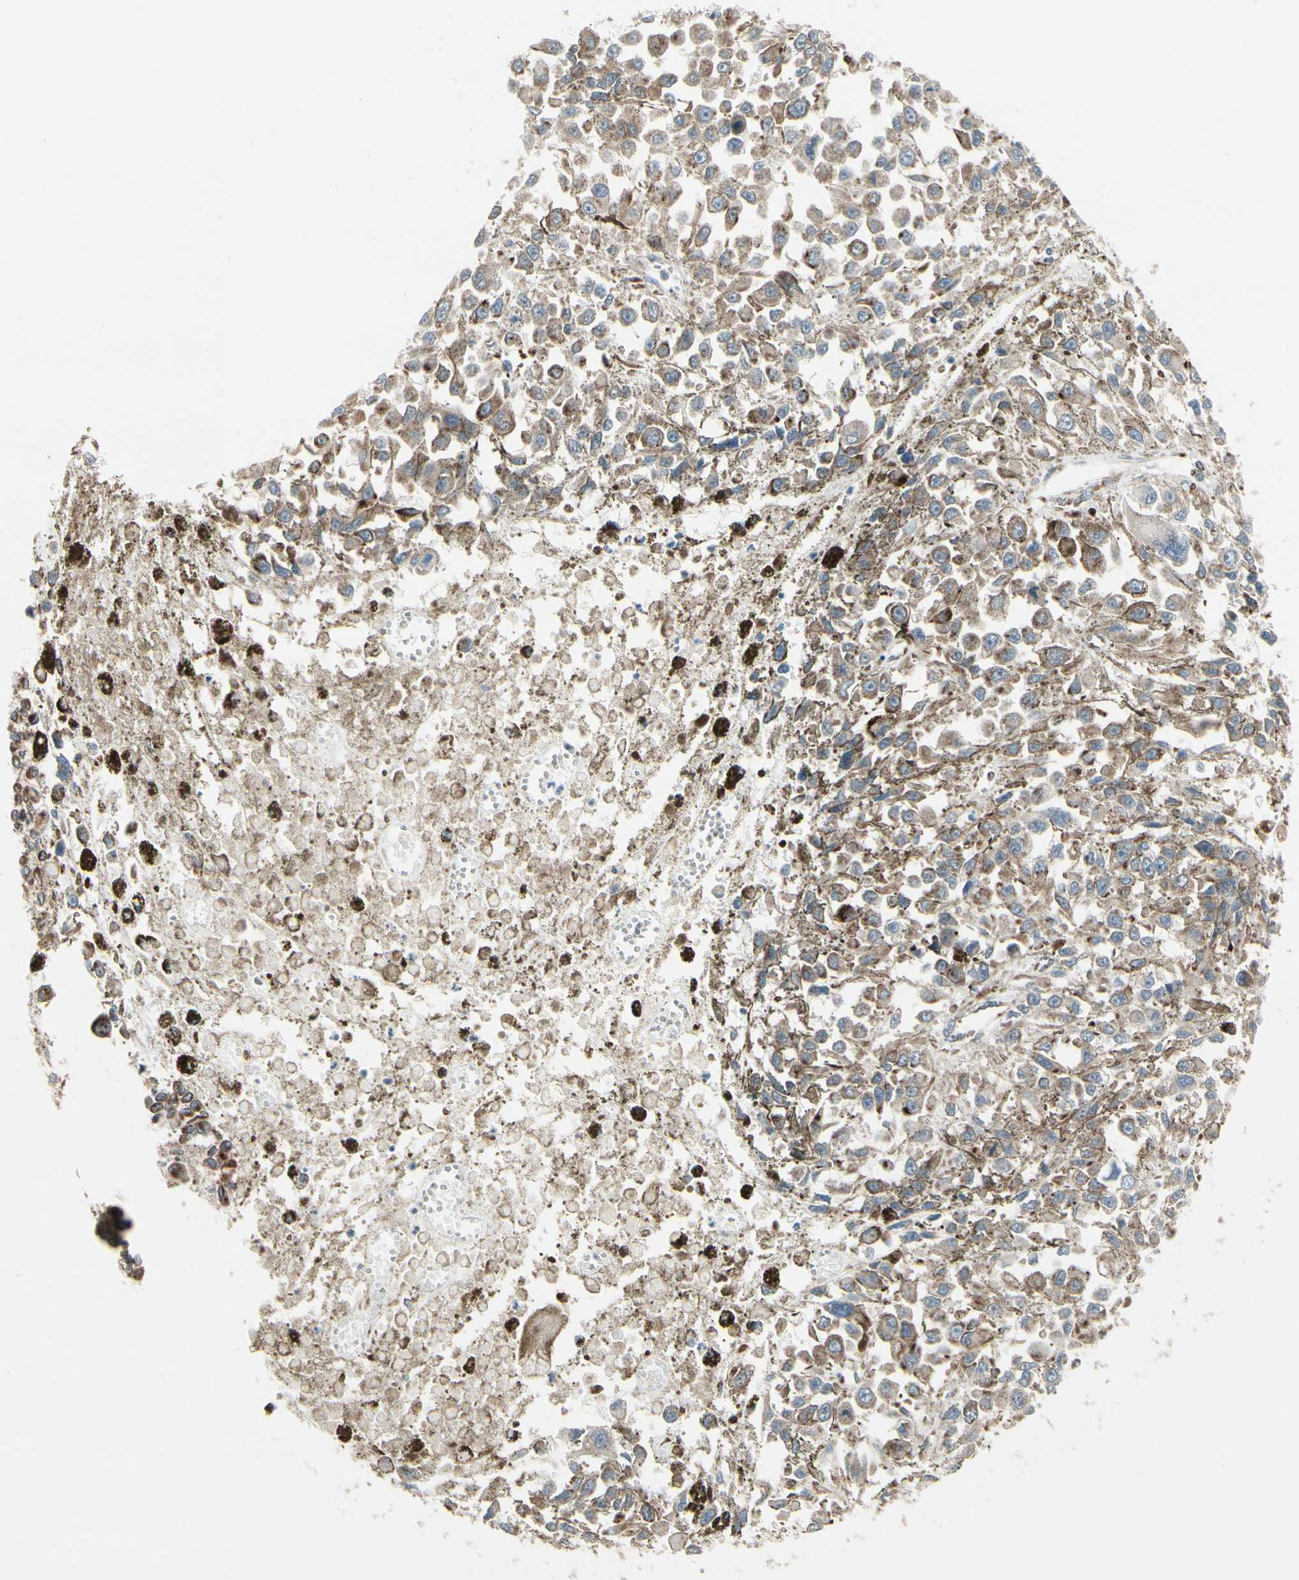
{"staining": {"intensity": "moderate", "quantity": ">75%", "location": "cytoplasmic/membranous"}, "tissue": "melanoma", "cell_type": "Tumor cells", "image_type": "cancer", "snomed": [{"axis": "morphology", "description": "Malignant melanoma, Metastatic site"}, {"axis": "topography", "description": "Lymph node"}], "caption": "Moderate cytoplasmic/membranous expression for a protein is appreciated in approximately >75% of tumor cells of malignant melanoma (metastatic site) using IHC.", "gene": "FNDC3A", "patient": {"sex": "male", "age": 59}}